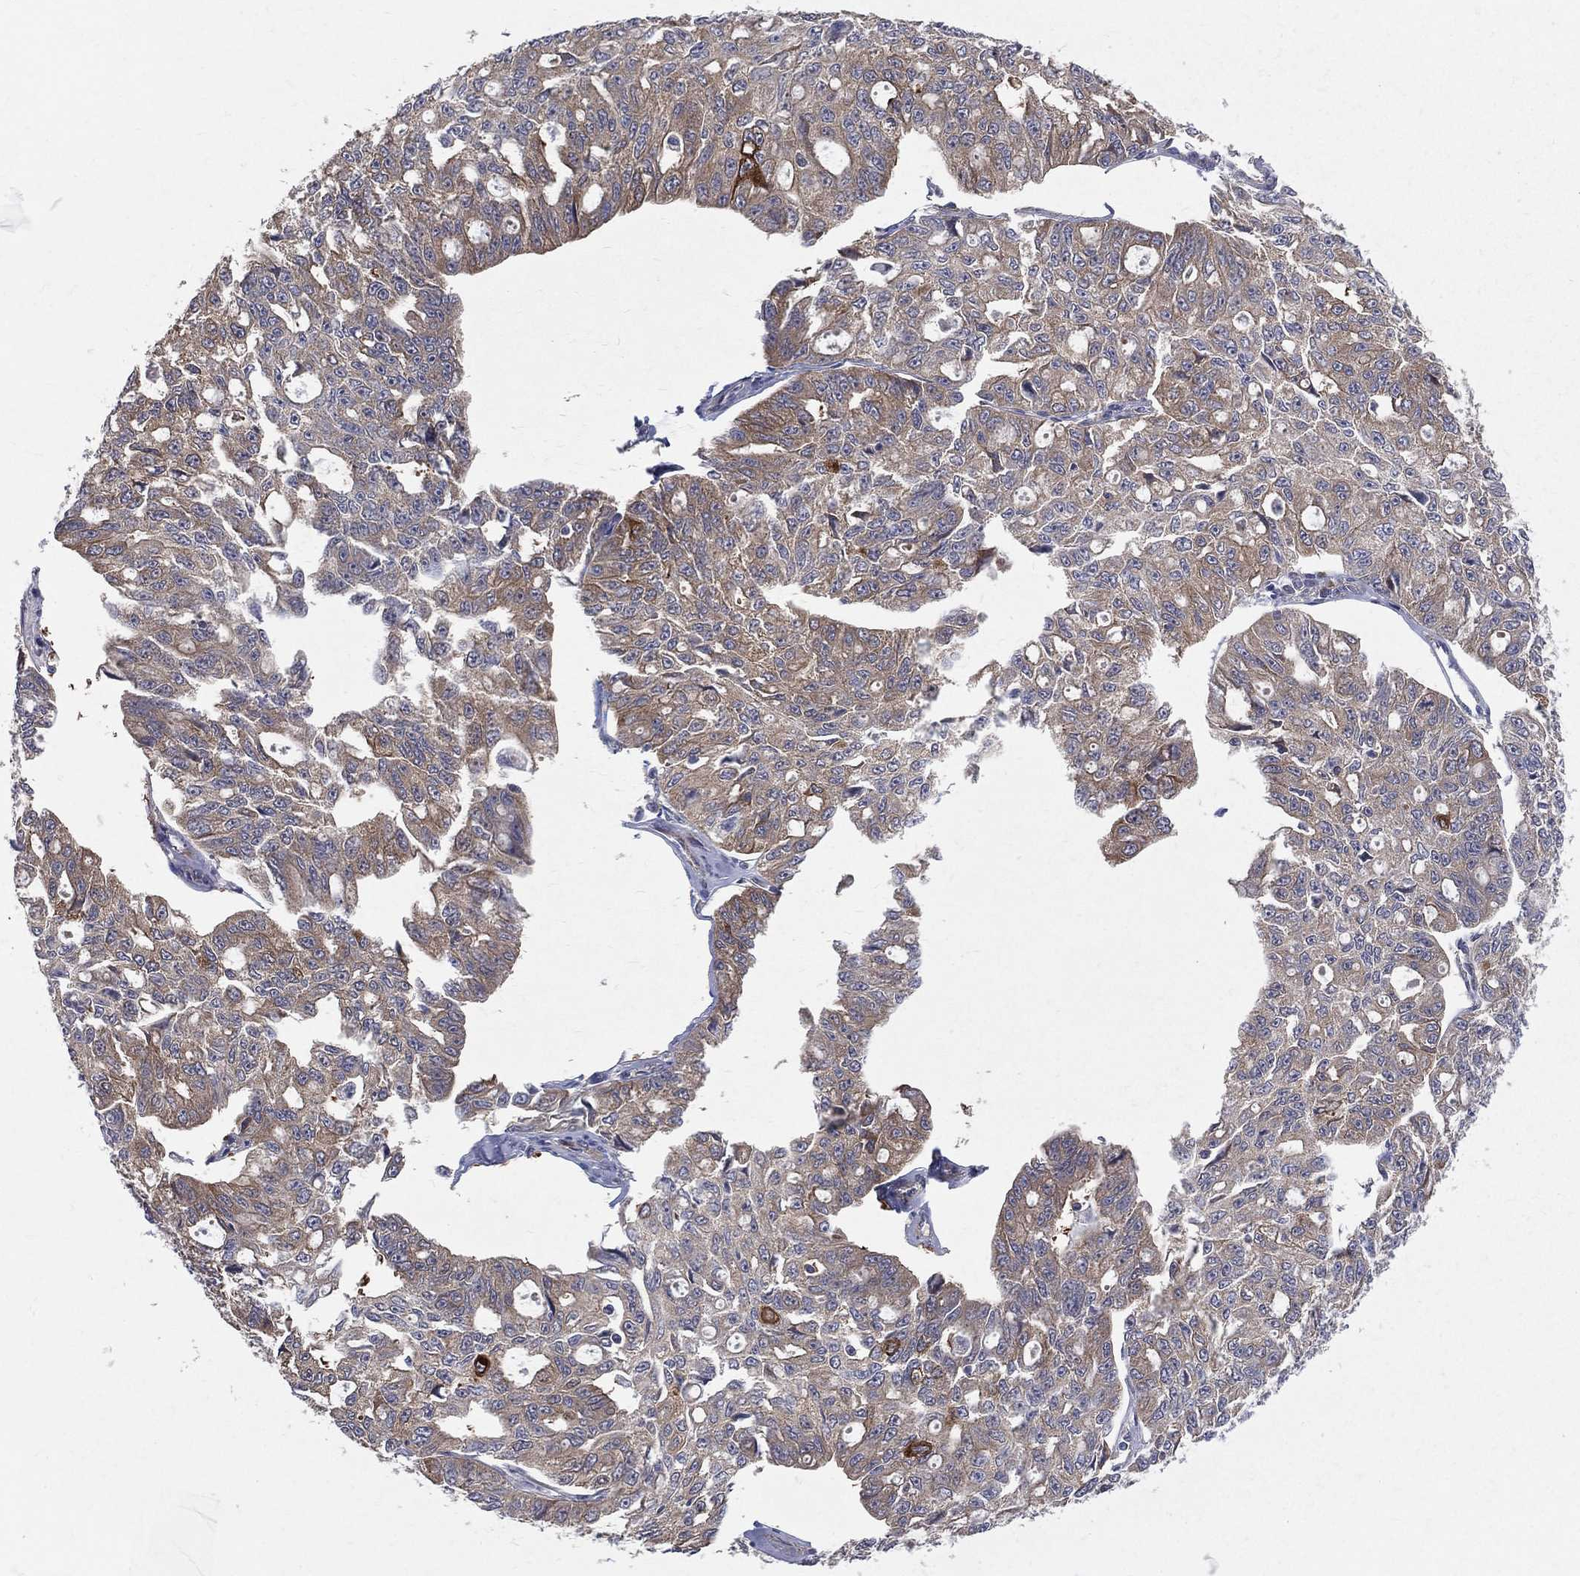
{"staining": {"intensity": "moderate", "quantity": "25%-75%", "location": "cytoplasmic/membranous"}, "tissue": "ovarian cancer", "cell_type": "Tumor cells", "image_type": "cancer", "snomed": [{"axis": "morphology", "description": "Carcinoma, endometroid"}, {"axis": "topography", "description": "Ovary"}], "caption": "Immunohistochemistry (IHC) photomicrograph of human ovarian cancer stained for a protein (brown), which reveals medium levels of moderate cytoplasmic/membranous expression in approximately 25%-75% of tumor cells.", "gene": "POMZP3", "patient": {"sex": "female", "age": 65}}